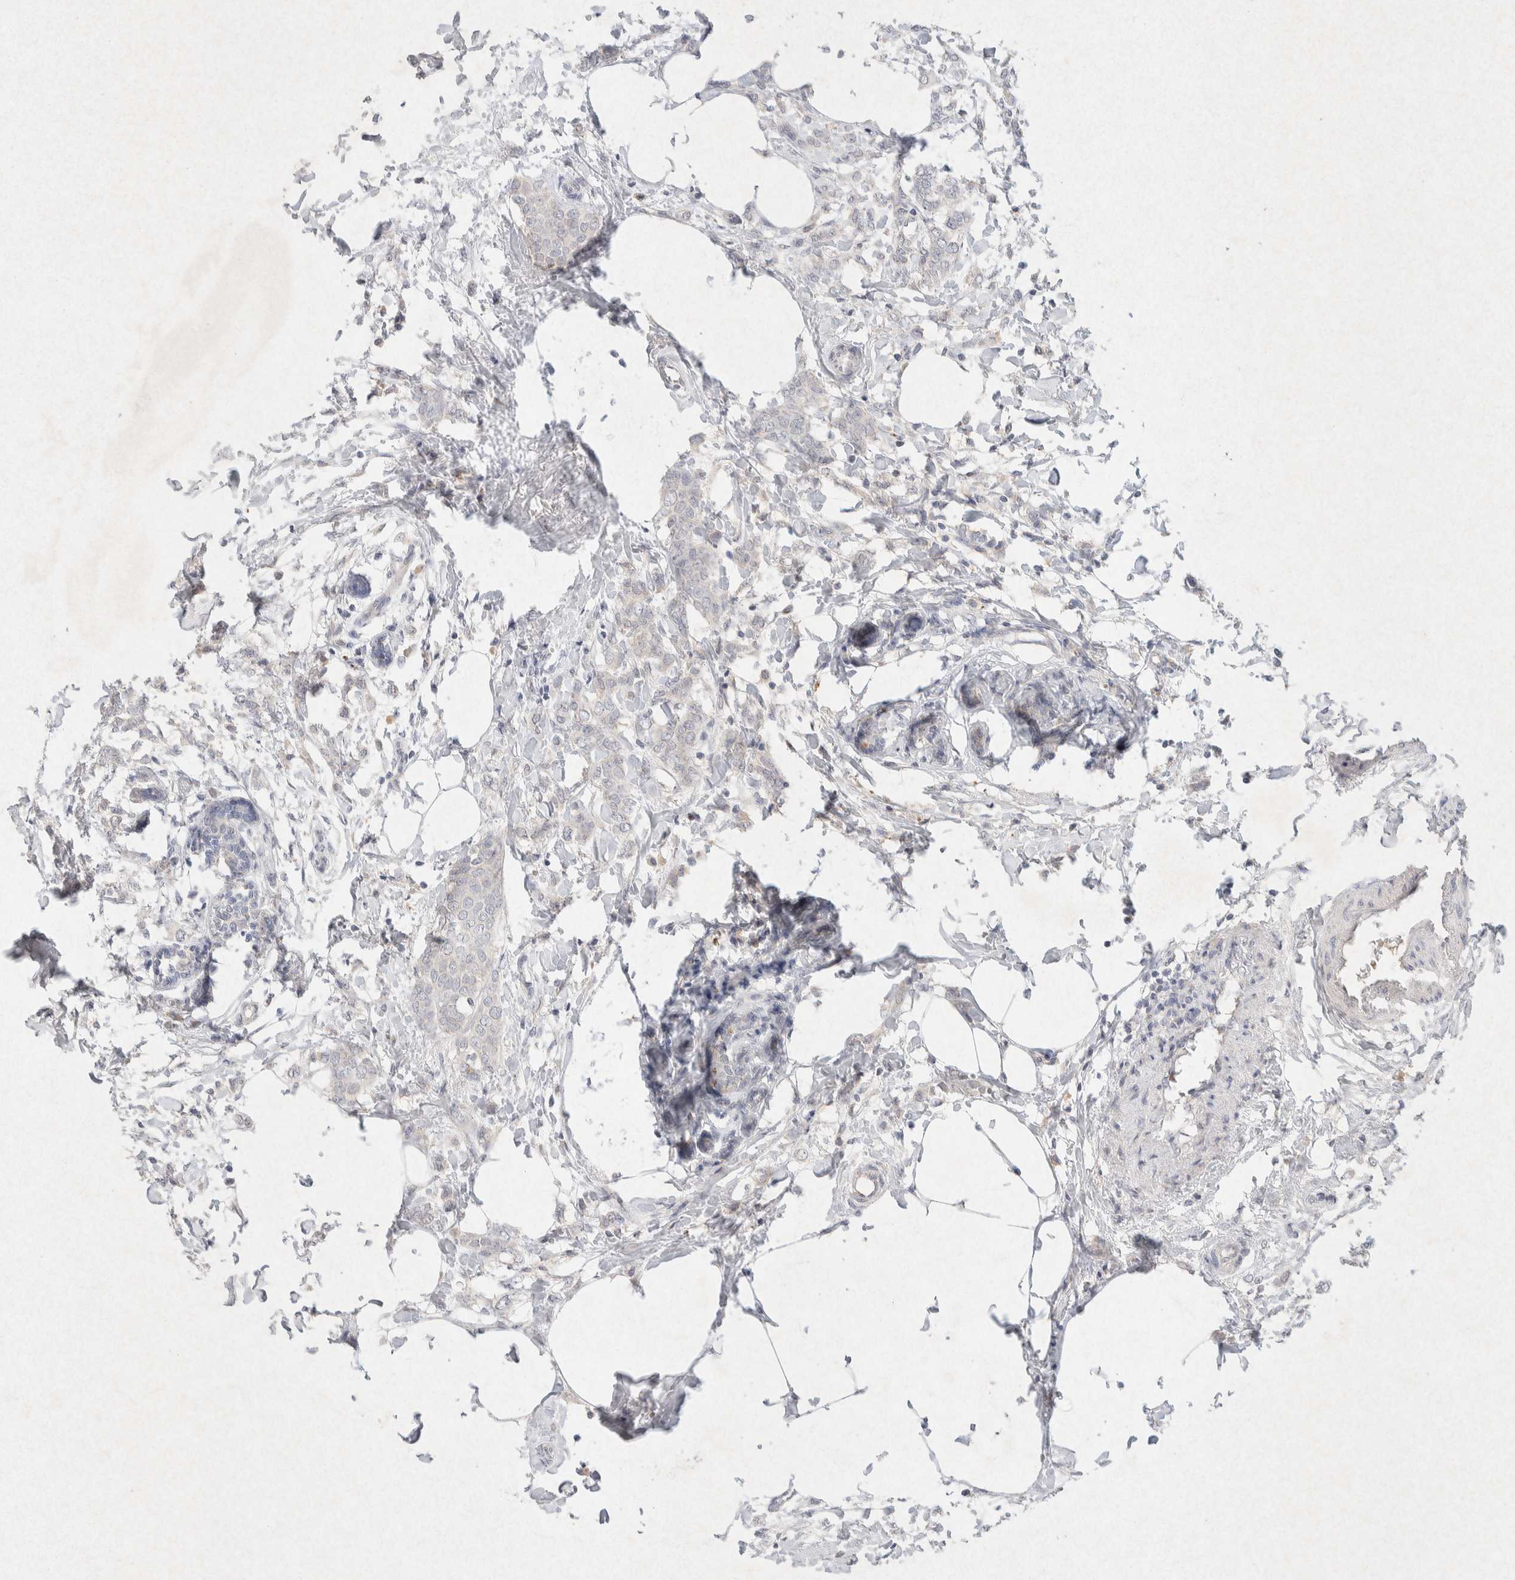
{"staining": {"intensity": "negative", "quantity": "none", "location": "none"}, "tissue": "breast cancer", "cell_type": "Tumor cells", "image_type": "cancer", "snomed": [{"axis": "morphology", "description": "Lobular carcinoma, in situ"}, {"axis": "morphology", "description": "Lobular carcinoma"}, {"axis": "topography", "description": "Breast"}], "caption": "An image of human breast cancer (lobular carcinoma) is negative for staining in tumor cells. (Immunohistochemistry (ihc), brightfield microscopy, high magnification).", "gene": "GNAI1", "patient": {"sex": "female", "age": 41}}